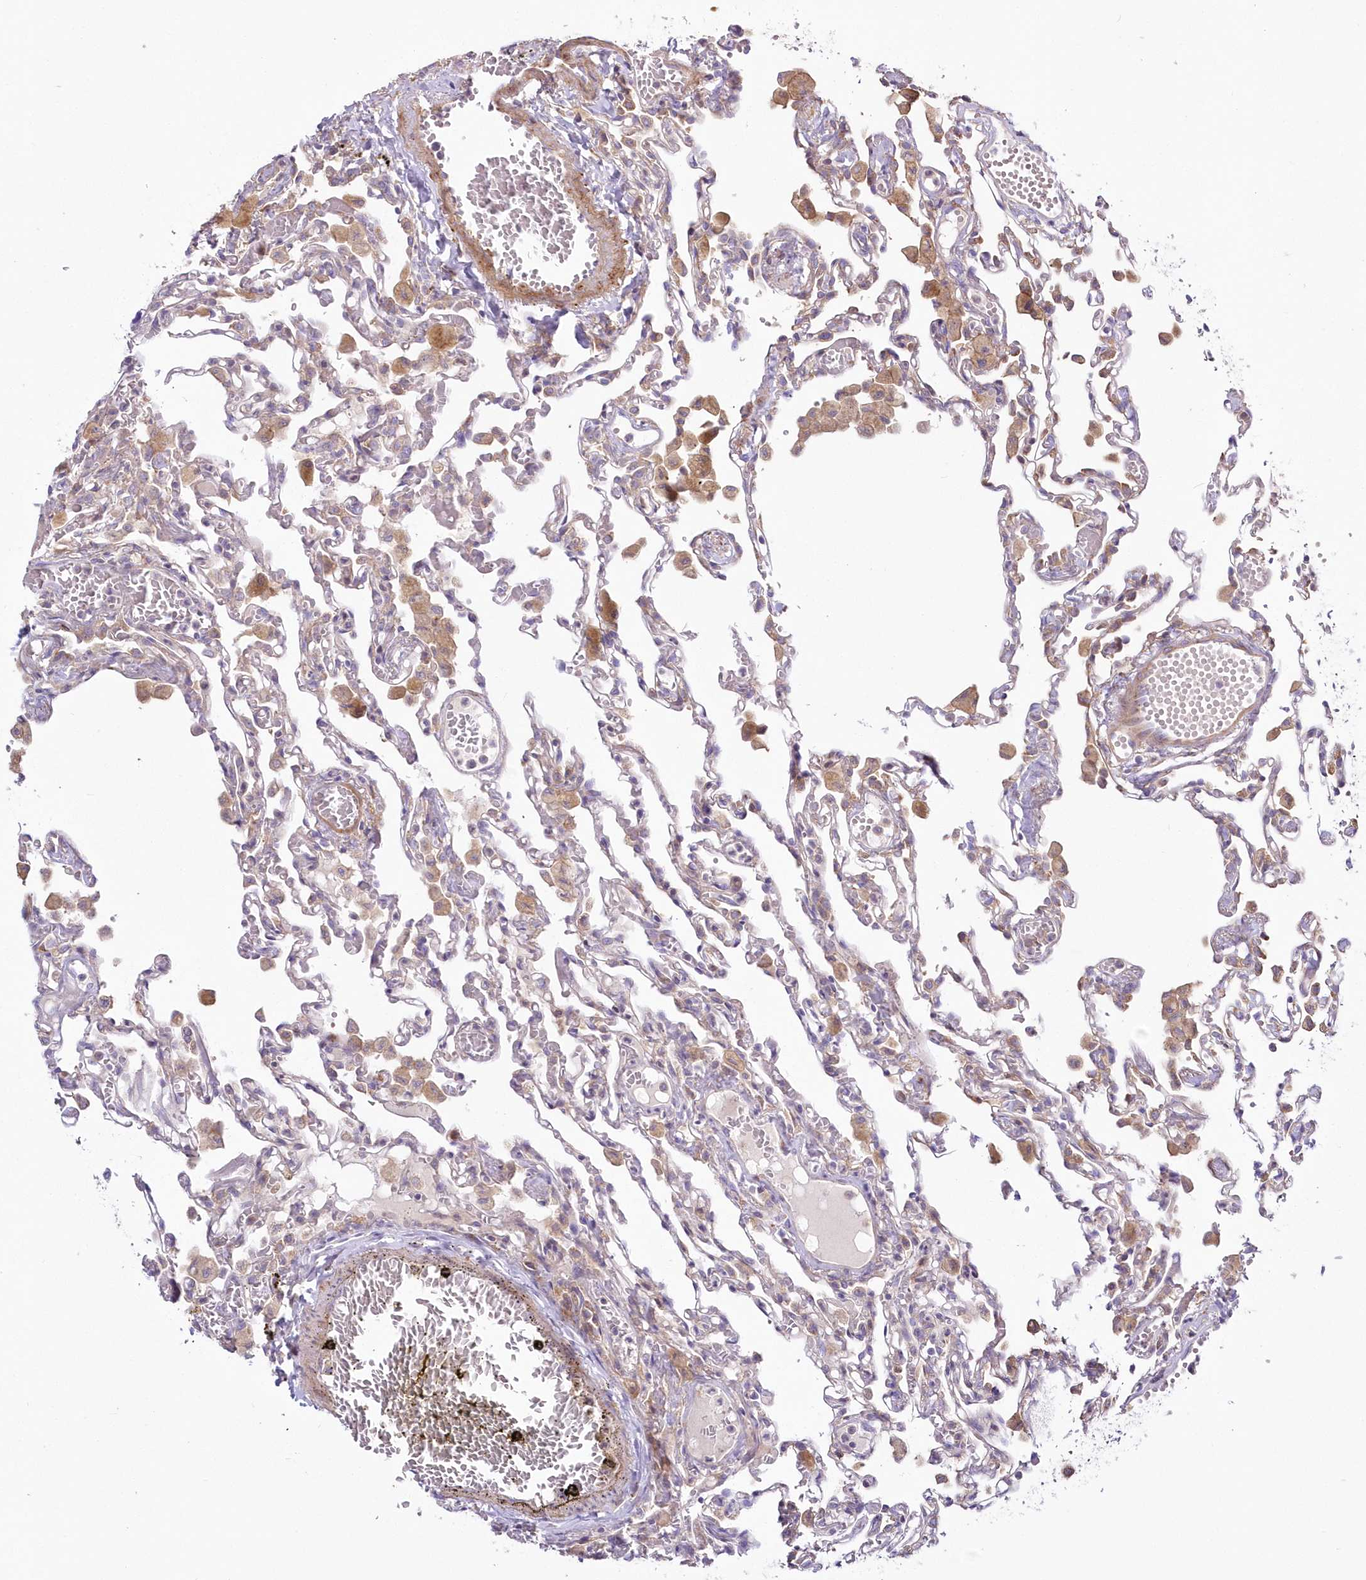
{"staining": {"intensity": "negative", "quantity": "none", "location": "none"}, "tissue": "lung", "cell_type": "Alveolar cells", "image_type": "normal", "snomed": [{"axis": "morphology", "description": "Normal tissue, NOS"}, {"axis": "topography", "description": "Bronchus"}, {"axis": "topography", "description": "Lung"}], "caption": "An IHC image of benign lung is shown. There is no staining in alveolar cells of lung. The staining was performed using DAB (3,3'-diaminobenzidine) to visualize the protein expression in brown, while the nuclei were stained in blue with hematoxylin (Magnification: 20x).", "gene": "ARFGEF3", "patient": {"sex": "female", "age": 49}}